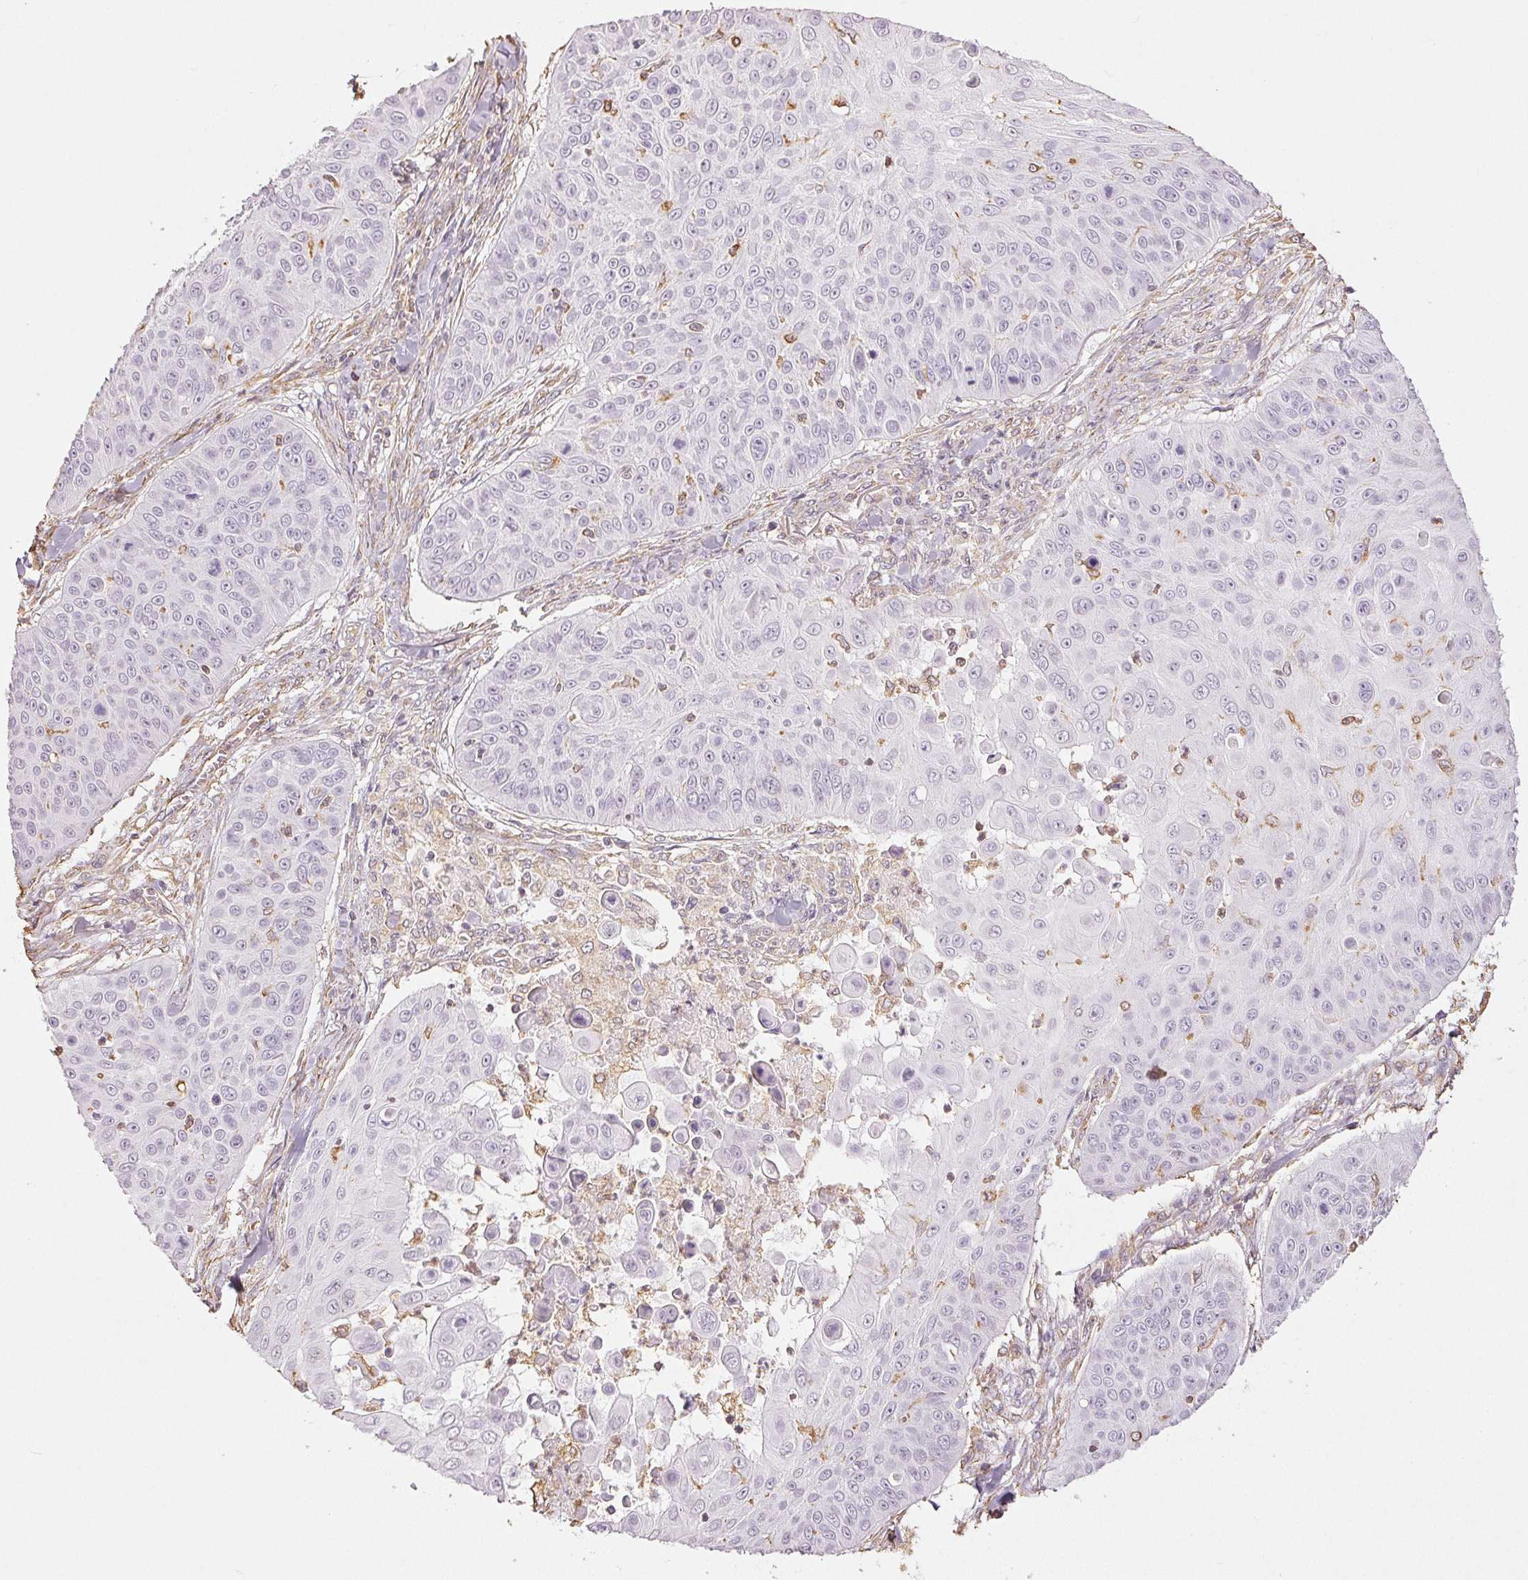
{"staining": {"intensity": "negative", "quantity": "none", "location": "none"}, "tissue": "skin cancer", "cell_type": "Tumor cells", "image_type": "cancer", "snomed": [{"axis": "morphology", "description": "Squamous cell carcinoma, NOS"}, {"axis": "topography", "description": "Skin"}], "caption": "Immunohistochemical staining of human skin squamous cell carcinoma reveals no significant positivity in tumor cells.", "gene": "COL7A1", "patient": {"sex": "male", "age": 82}}